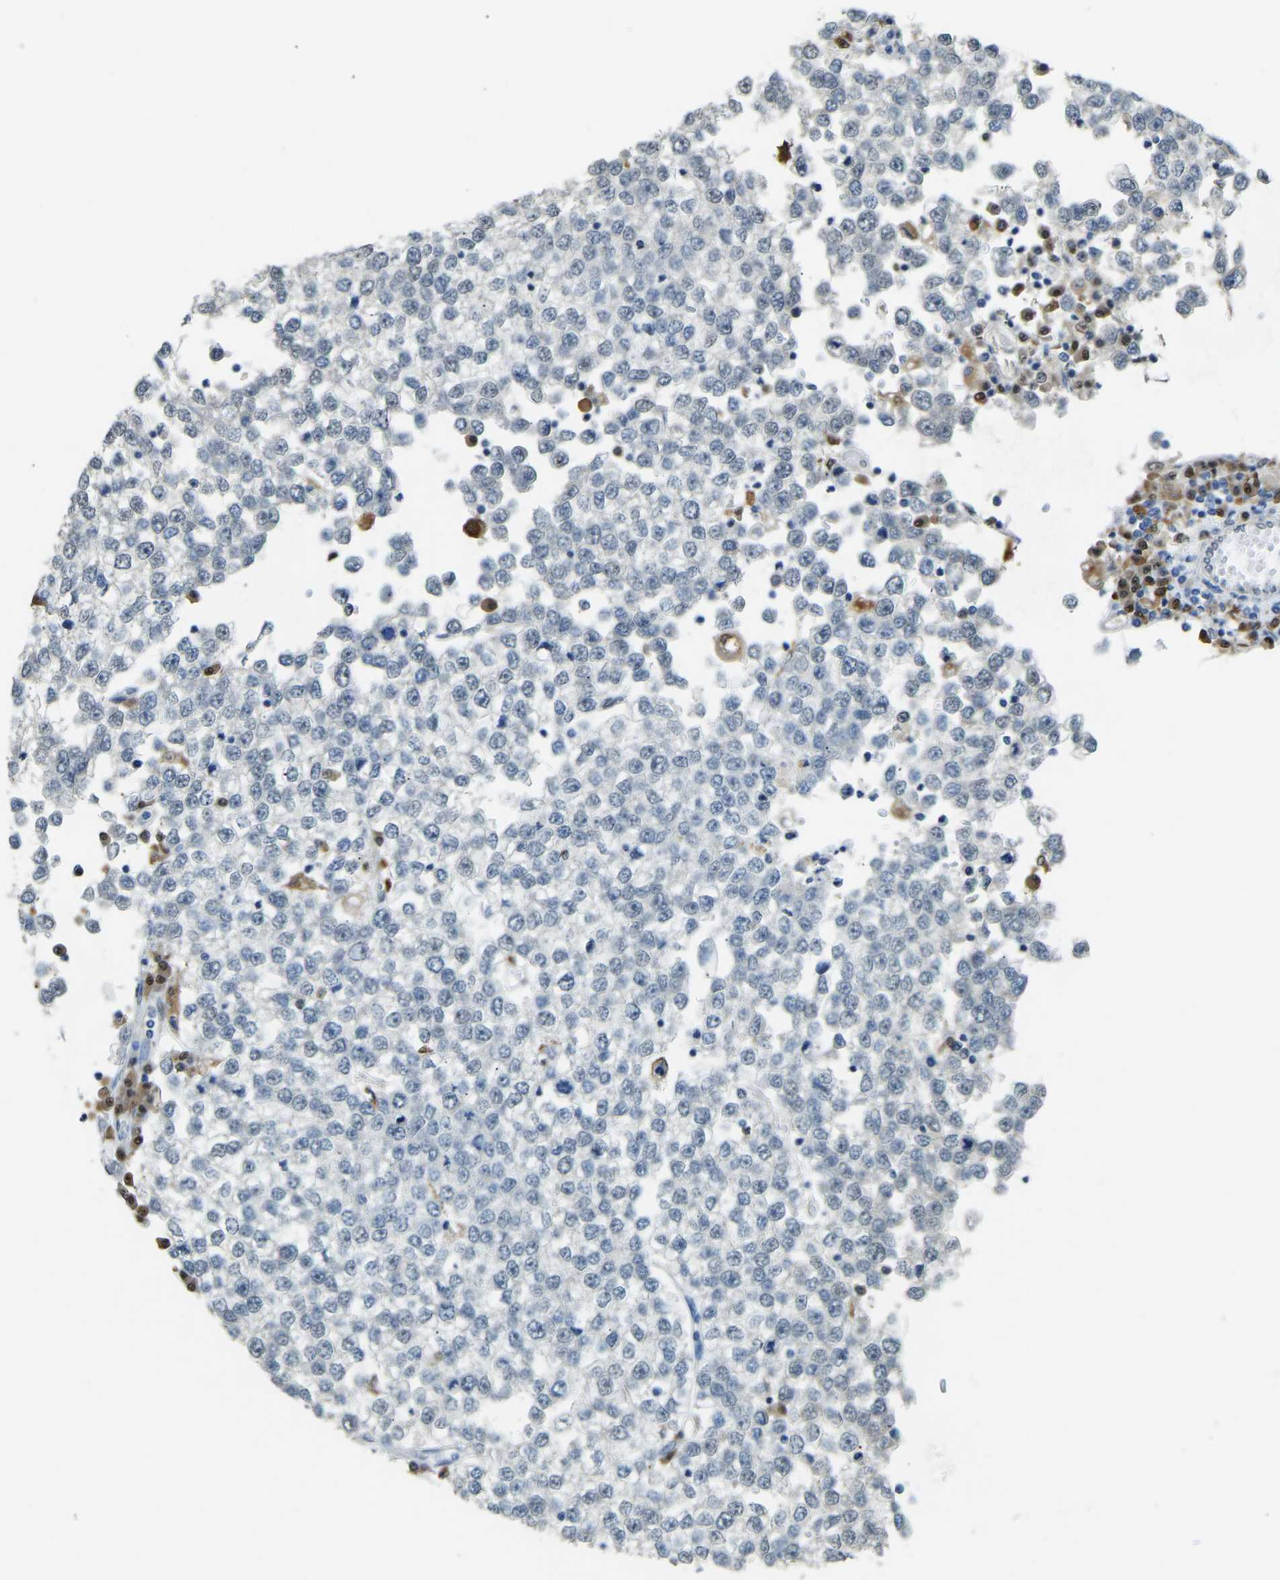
{"staining": {"intensity": "moderate", "quantity": ">75%", "location": "nuclear"}, "tissue": "testis cancer", "cell_type": "Tumor cells", "image_type": "cancer", "snomed": [{"axis": "morphology", "description": "Seminoma, NOS"}, {"axis": "topography", "description": "Testis"}], "caption": "Immunohistochemistry (IHC) of testis cancer (seminoma) exhibits medium levels of moderate nuclear positivity in approximately >75% of tumor cells.", "gene": "NANS", "patient": {"sex": "male", "age": 65}}